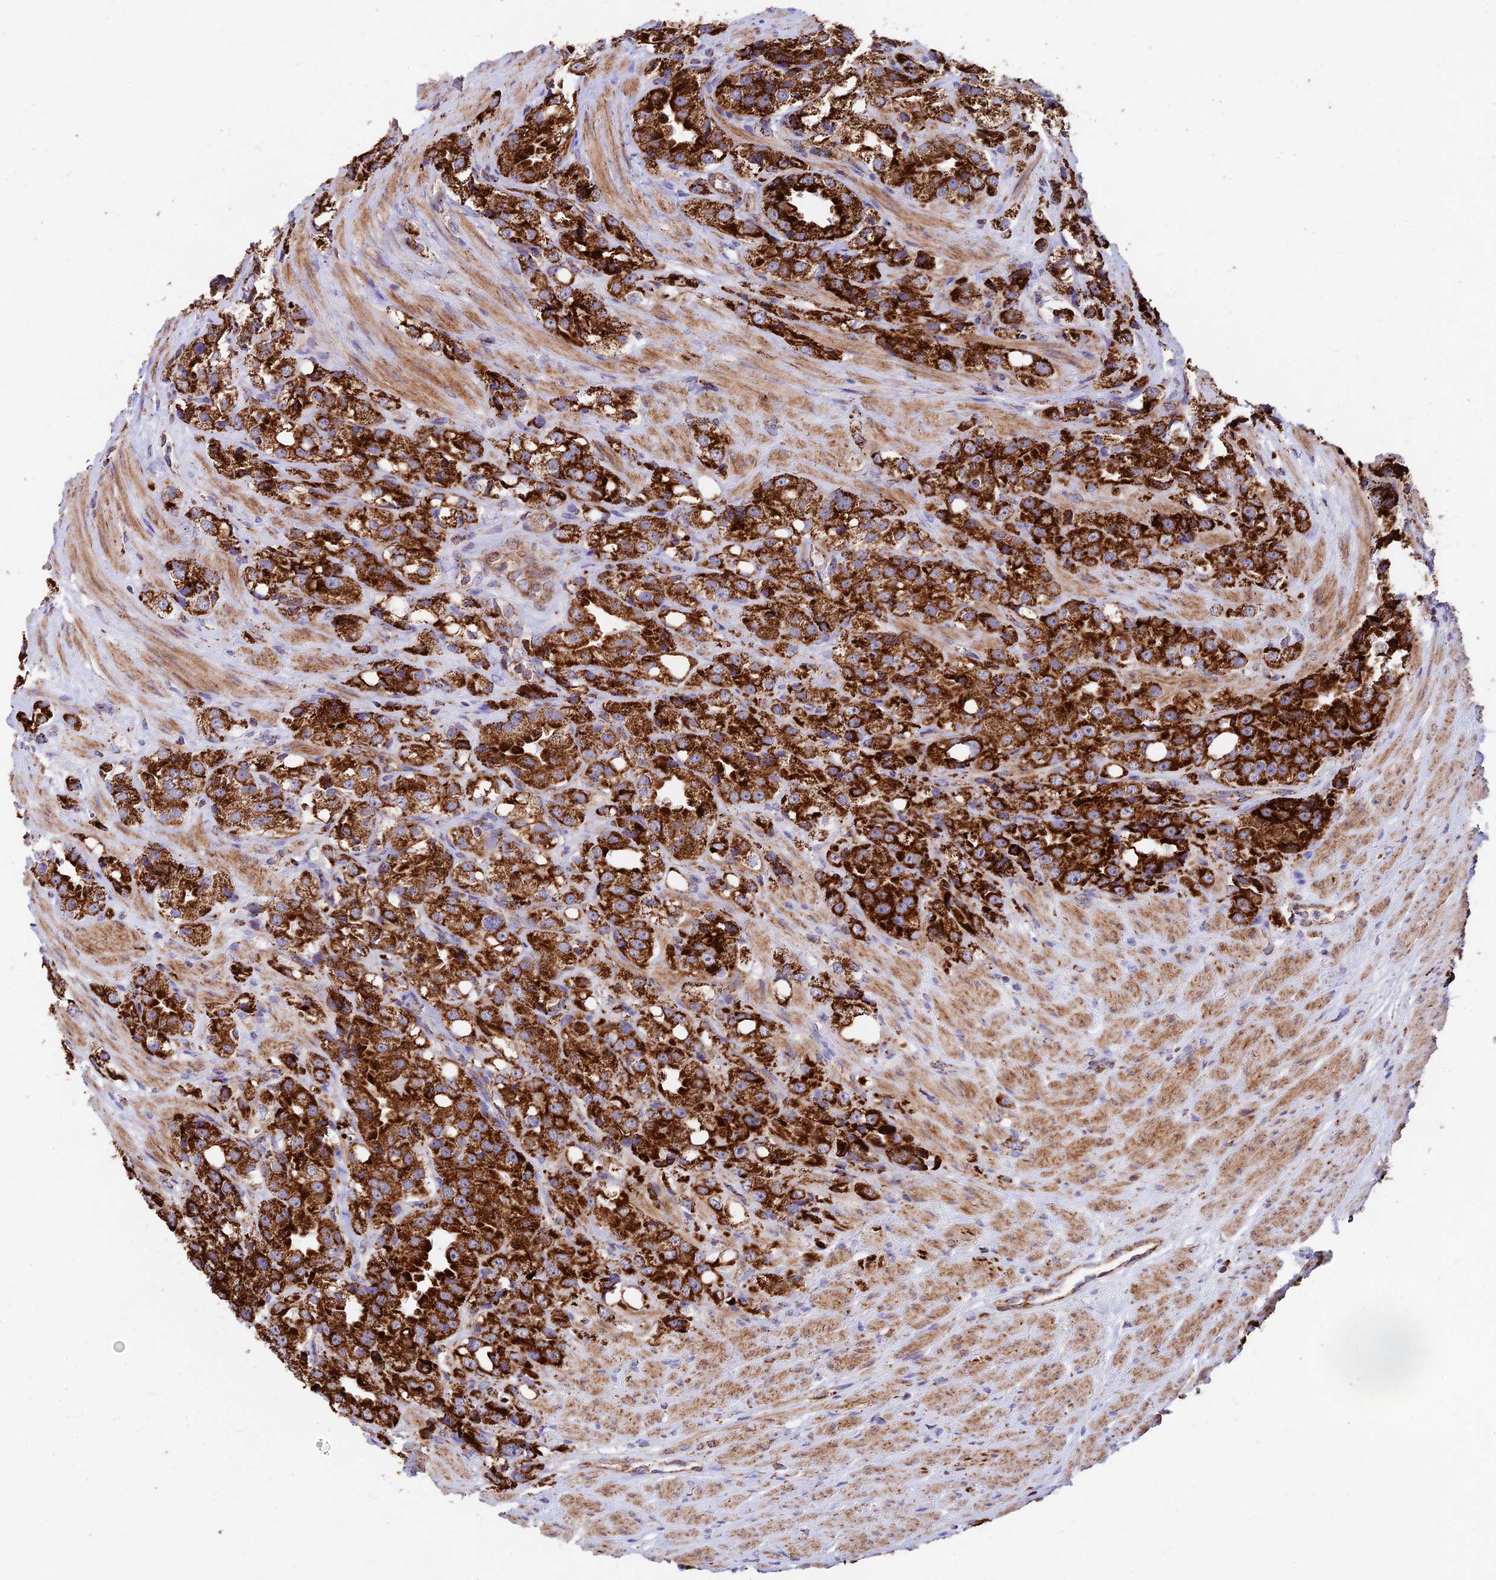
{"staining": {"intensity": "strong", "quantity": ">75%", "location": "cytoplasmic/membranous"}, "tissue": "prostate cancer", "cell_type": "Tumor cells", "image_type": "cancer", "snomed": [{"axis": "morphology", "description": "Adenocarcinoma, NOS"}, {"axis": "topography", "description": "Prostate"}], "caption": "The photomicrograph demonstrates staining of prostate cancer (adenocarcinoma), revealing strong cytoplasmic/membranous protein expression (brown color) within tumor cells.", "gene": "KHDC3L", "patient": {"sex": "male", "age": 79}}